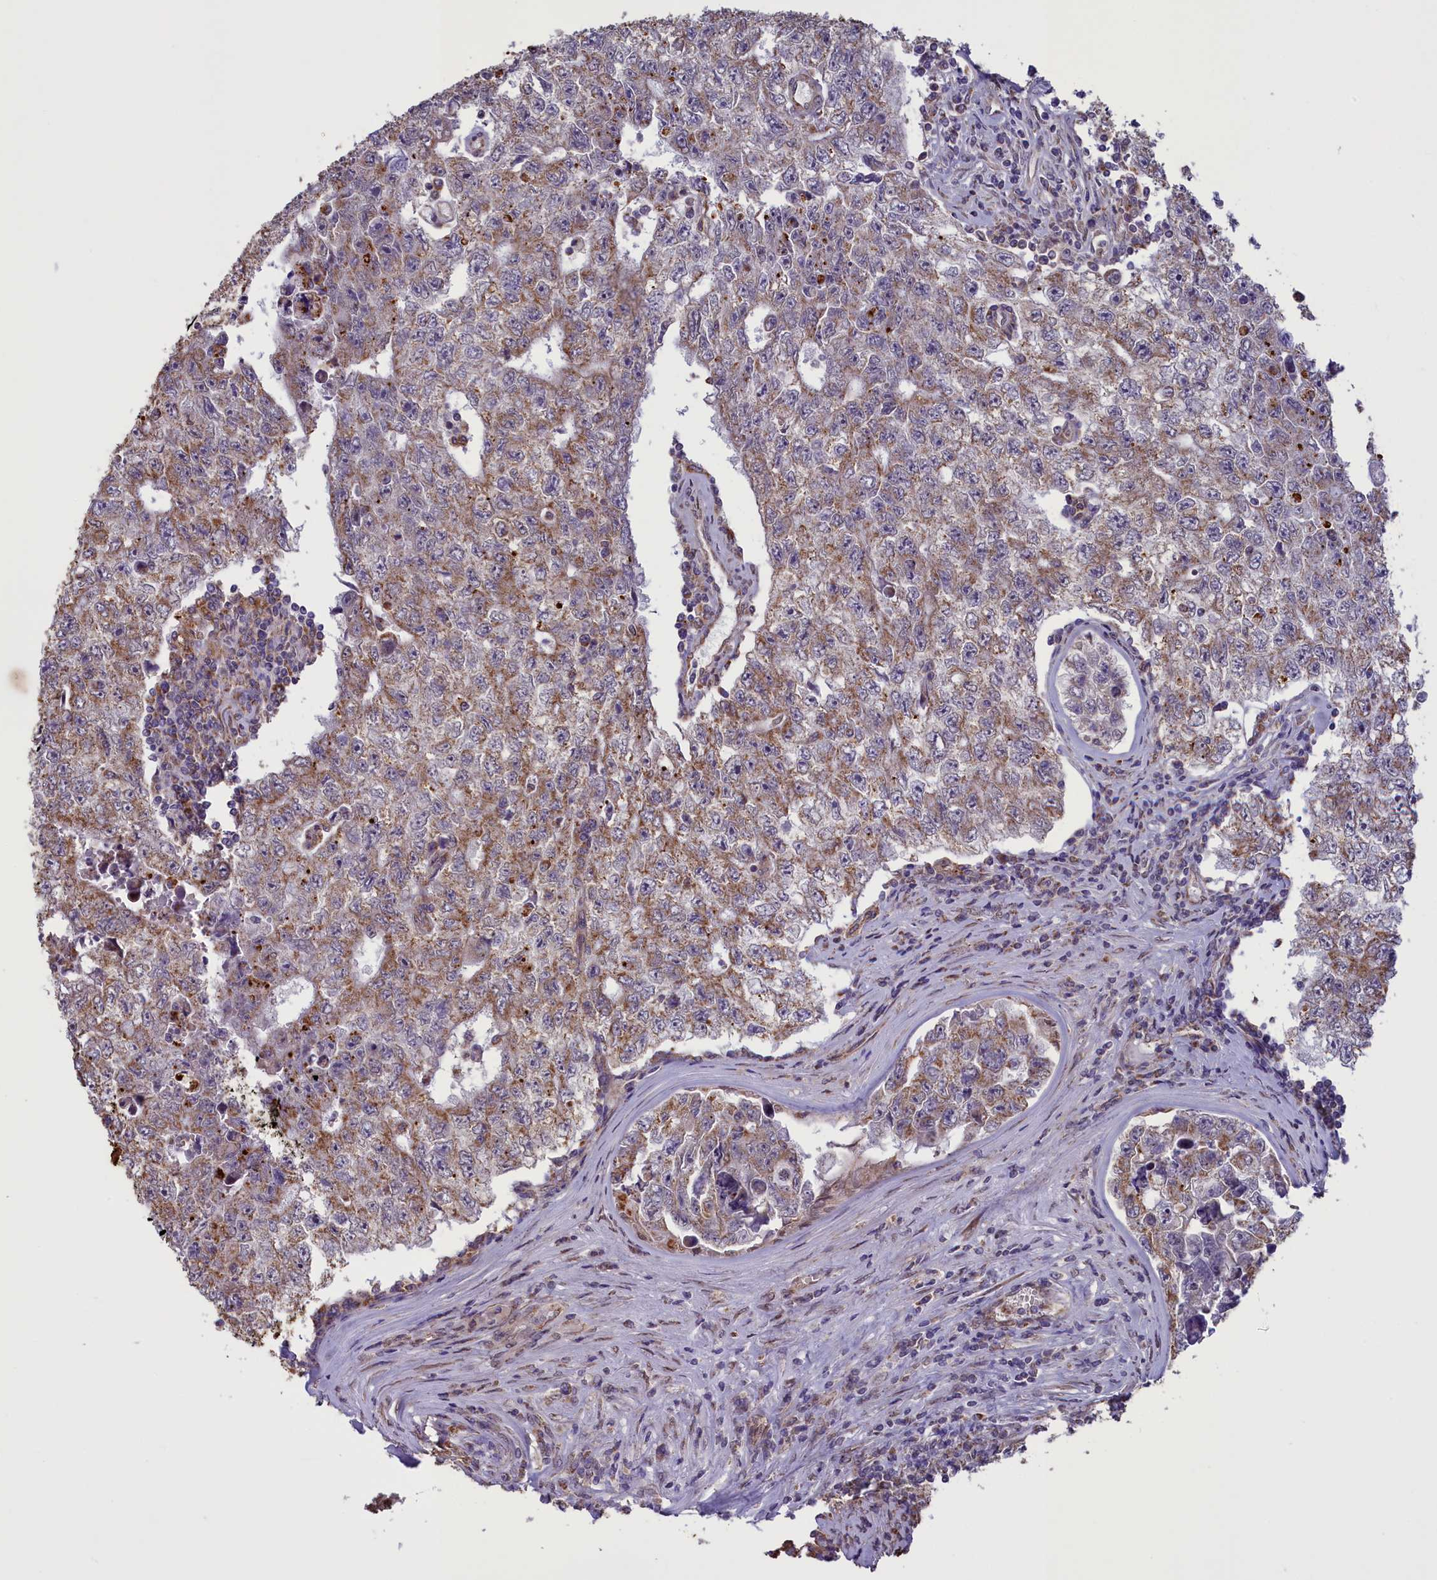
{"staining": {"intensity": "moderate", "quantity": ">75%", "location": "cytoplasmic/membranous"}, "tissue": "testis cancer", "cell_type": "Tumor cells", "image_type": "cancer", "snomed": [{"axis": "morphology", "description": "Carcinoma, Embryonal, NOS"}, {"axis": "topography", "description": "Testis"}], "caption": "A photomicrograph showing moderate cytoplasmic/membranous staining in about >75% of tumor cells in testis embryonal carcinoma, as visualized by brown immunohistochemical staining.", "gene": "ACAD8", "patient": {"sex": "male", "age": 17}}